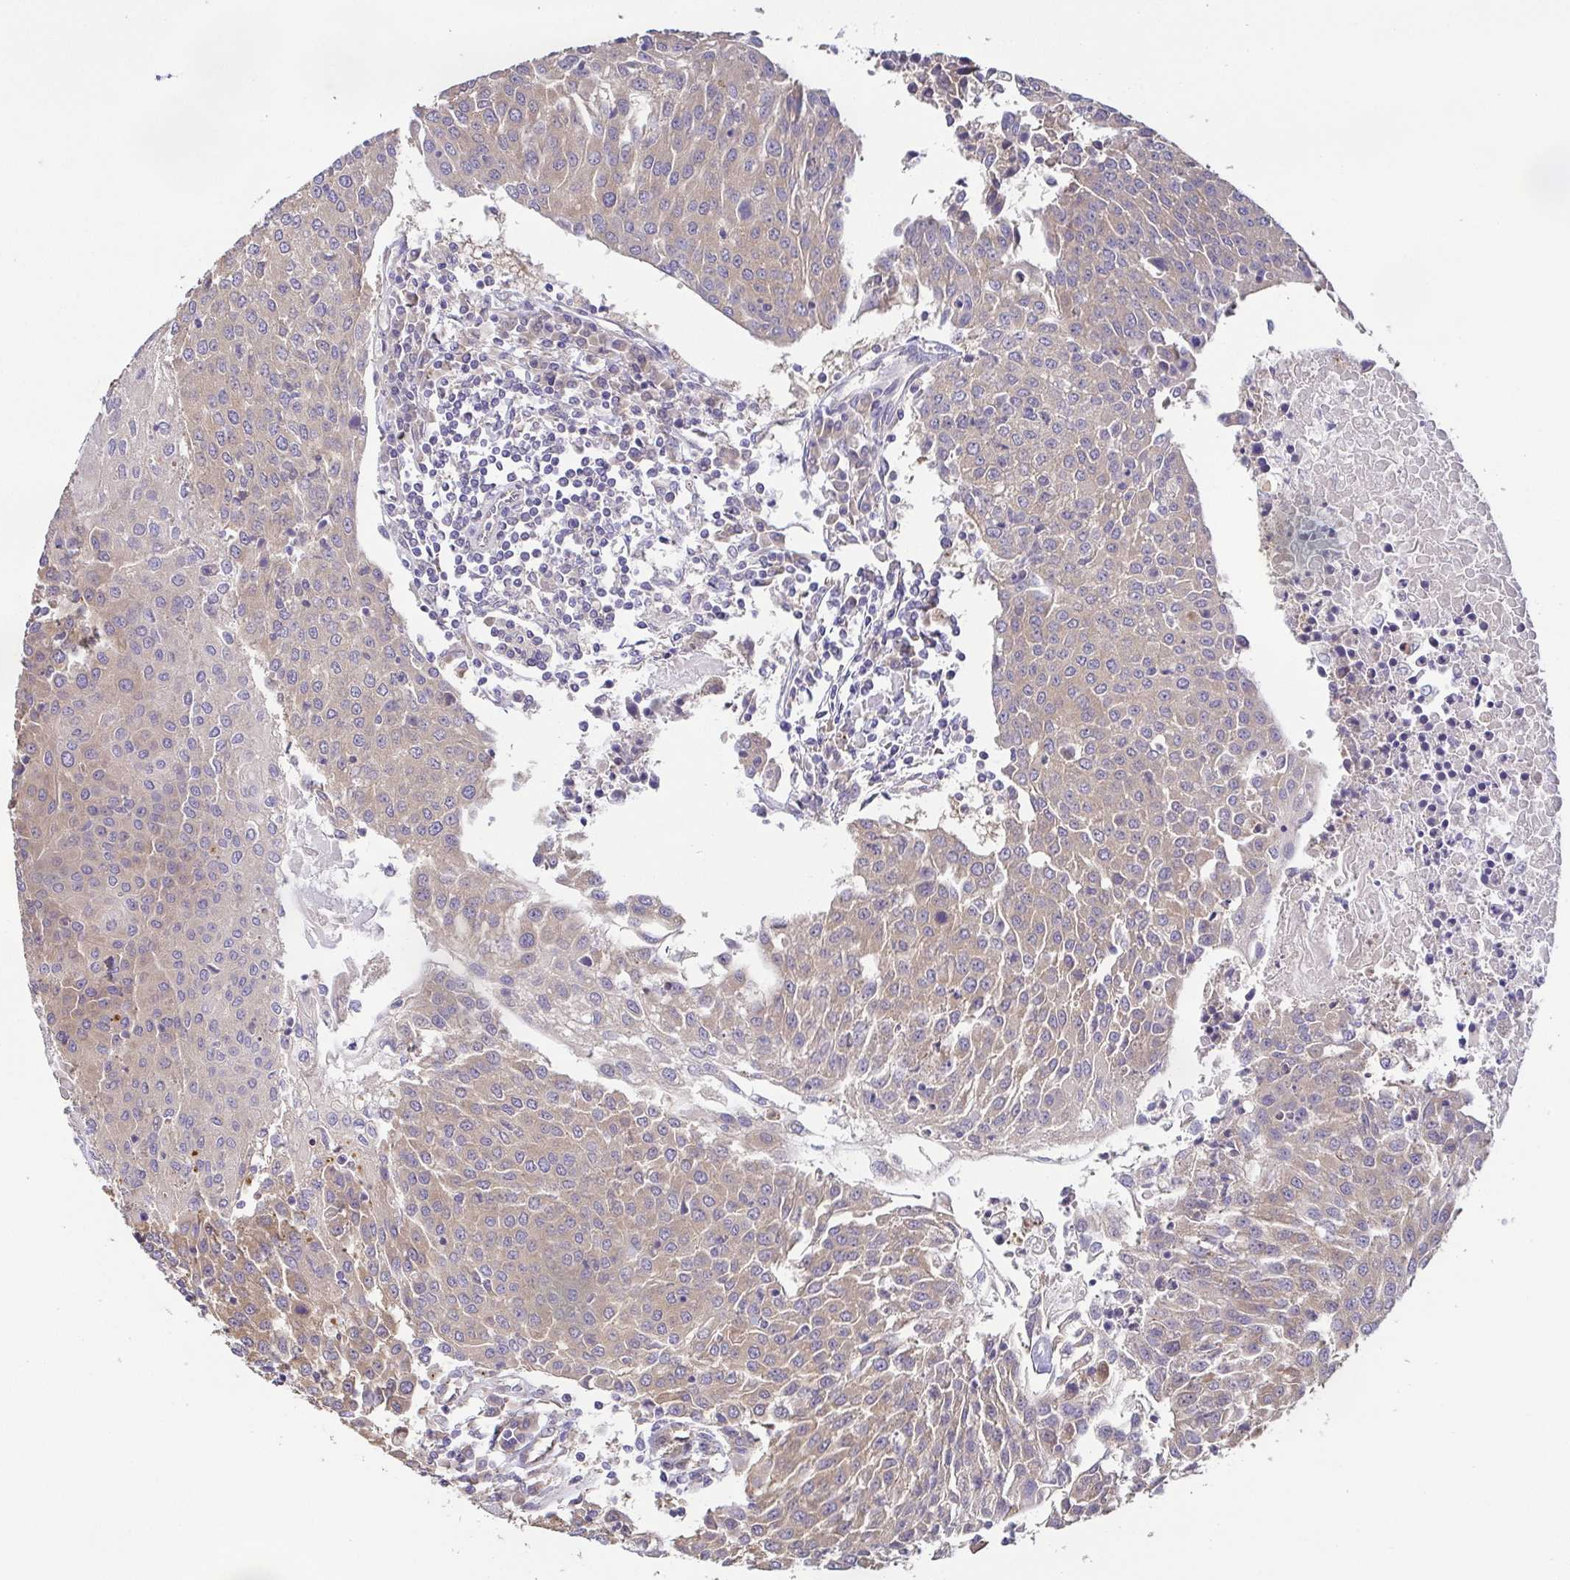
{"staining": {"intensity": "weak", "quantity": "<25%", "location": "cytoplasmic/membranous"}, "tissue": "urothelial cancer", "cell_type": "Tumor cells", "image_type": "cancer", "snomed": [{"axis": "morphology", "description": "Urothelial carcinoma, High grade"}, {"axis": "topography", "description": "Urinary bladder"}], "caption": "This is an IHC micrograph of urothelial carcinoma (high-grade). There is no staining in tumor cells.", "gene": "EIF3D", "patient": {"sex": "female", "age": 85}}